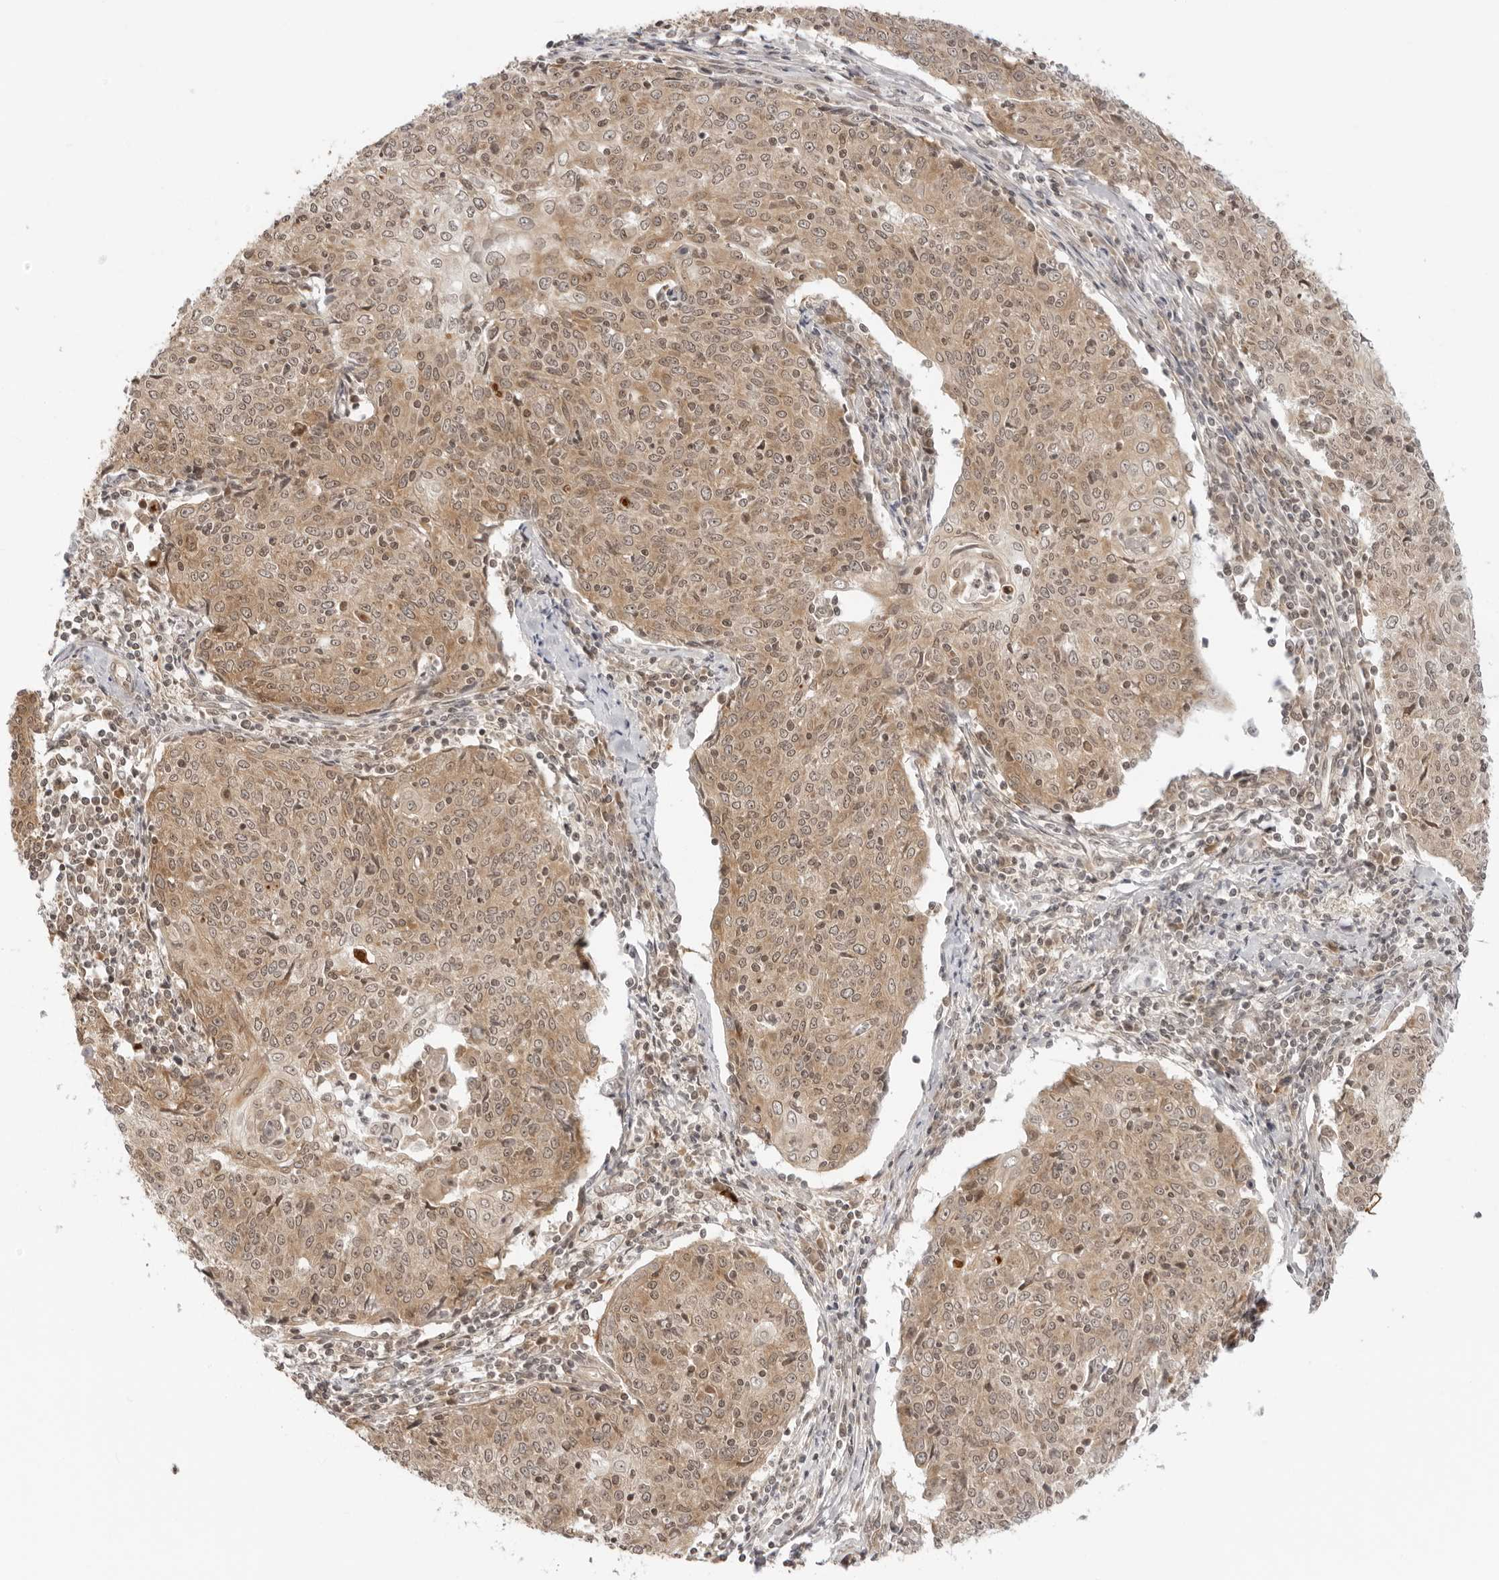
{"staining": {"intensity": "moderate", "quantity": ">75%", "location": "cytoplasmic/membranous,nuclear"}, "tissue": "cervical cancer", "cell_type": "Tumor cells", "image_type": "cancer", "snomed": [{"axis": "morphology", "description": "Squamous cell carcinoma, NOS"}, {"axis": "topography", "description": "Cervix"}], "caption": "Immunohistochemistry of cervical cancer reveals medium levels of moderate cytoplasmic/membranous and nuclear staining in approximately >75% of tumor cells. (DAB IHC, brown staining for protein, blue staining for nuclei).", "gene": "PRRC2C", "patient": {"sex": "female", "age": 48}}